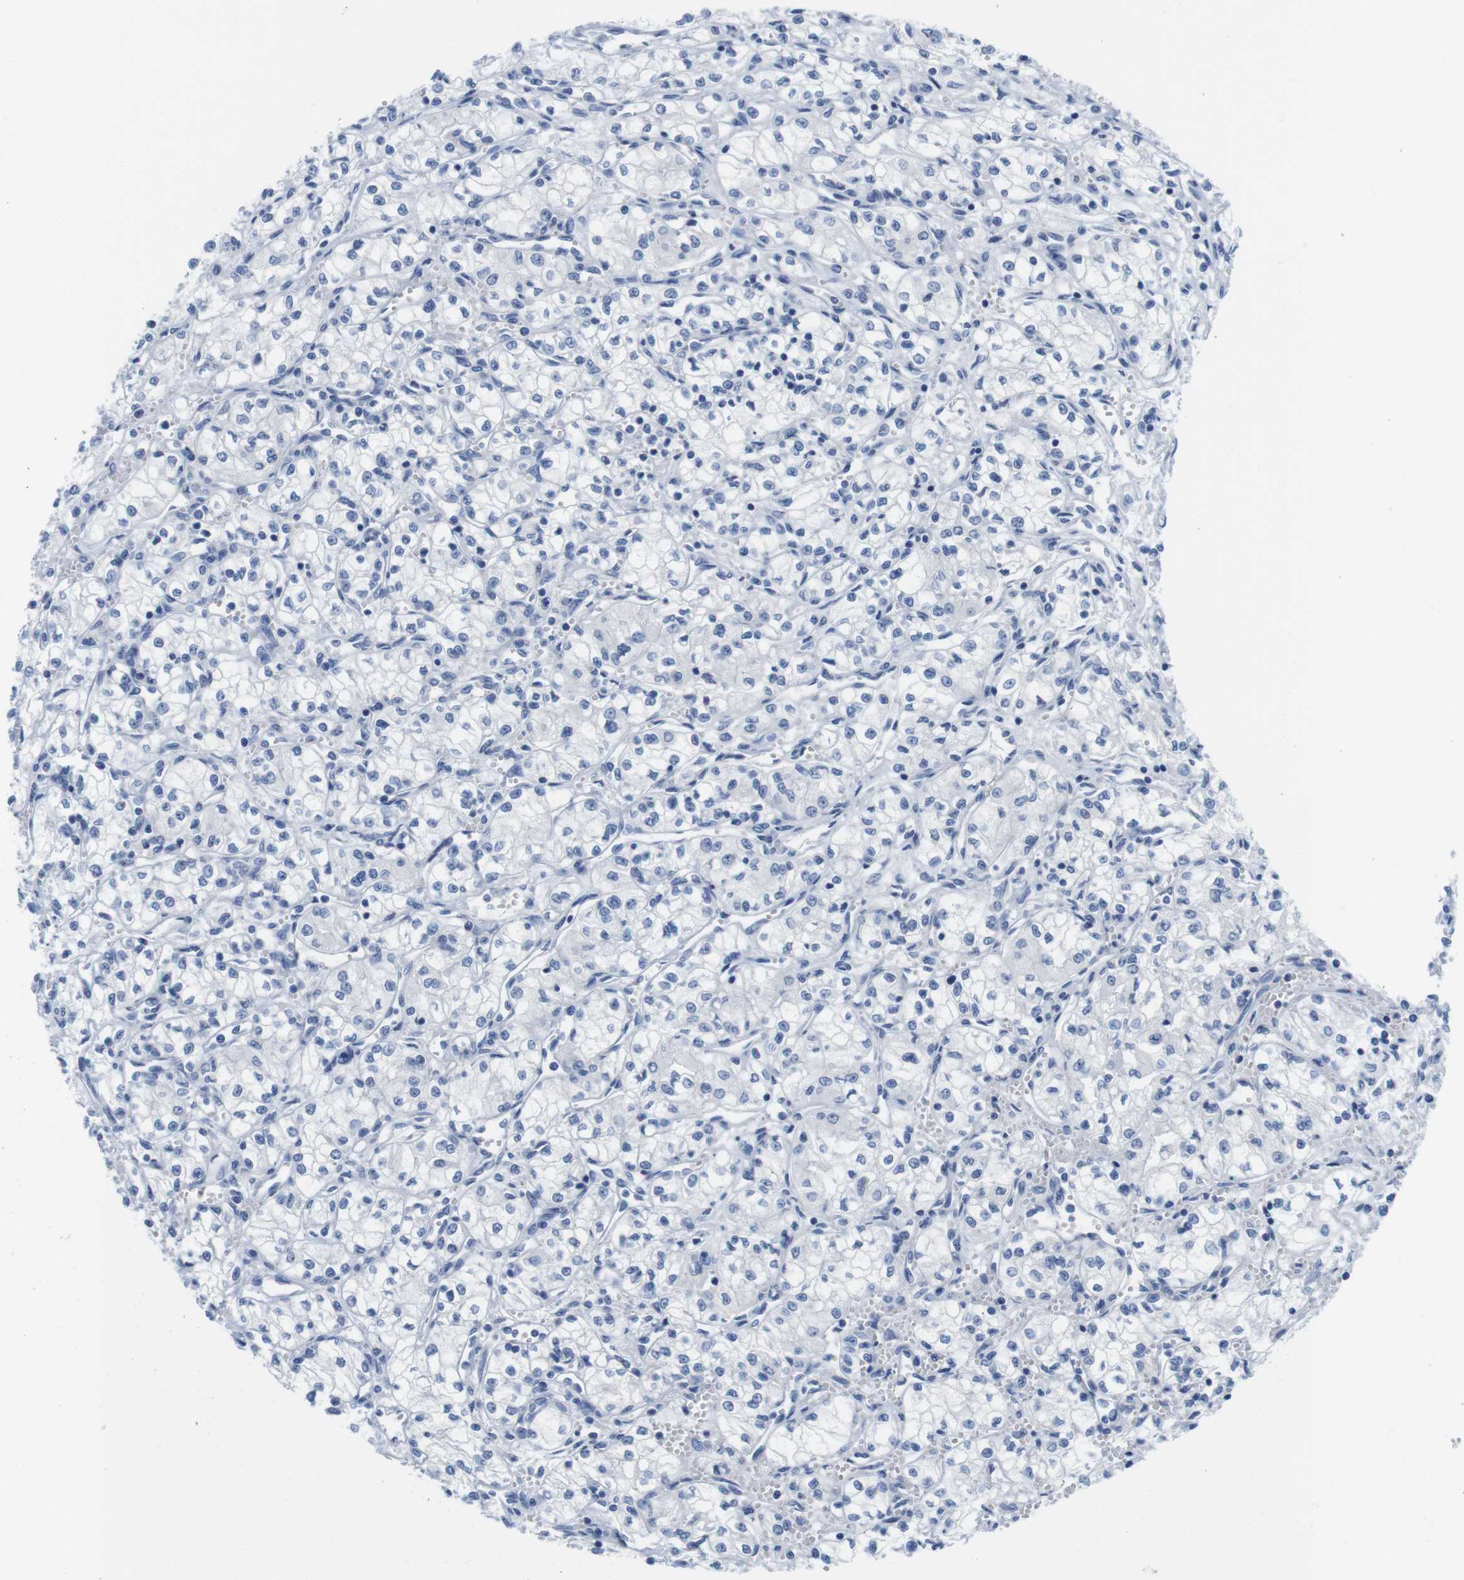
{"staining": {"intensity": "negative", "quantity": "none", "location": "none"}, "tissue": "renal cancer", "cell_type": "Tumor cells", "image_type": "cancer", "snomed": [{"axis": "morphology", "description": "Normal tissue, NOS"}, {"axis": "morphology", "description": "Adenocarcinoma, NOS"}, {"axis": "topography", "description": "Kidney"}], "caption": "The histopathology image exhibits no significant expression in tumor cells of renal adenocarcinoma.", "gene": "MAP6", "patient": {"sex": "male", "age": 59}}